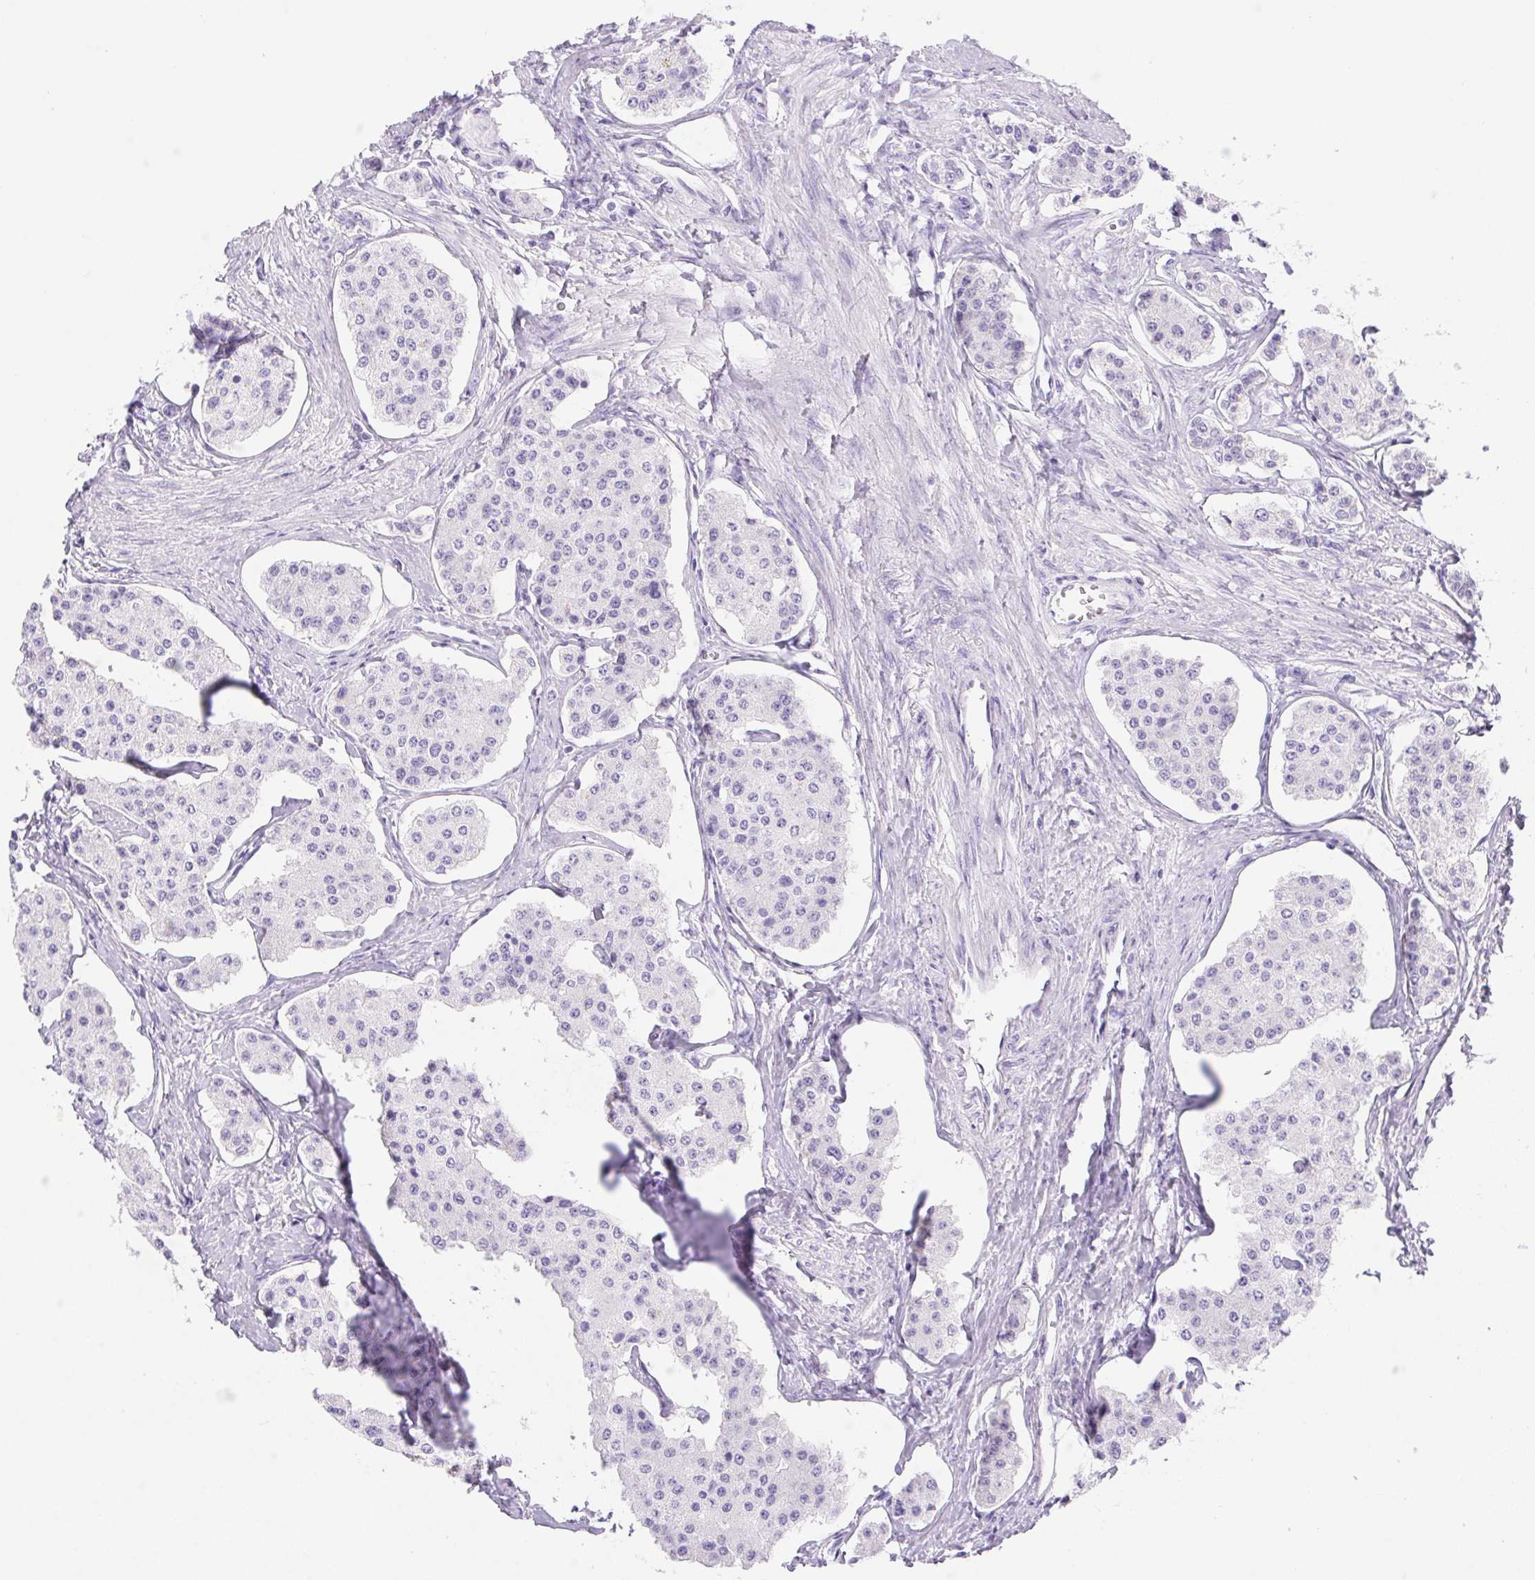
{"staining": {"intensity": "negative", "quantity": "none", "location": "none"}, "tissue": "carcinoid", "cell_type": "Tumor cells", "image_type": "cancer", "snomed": [{"axis": "morphology", "description": "Carcinoid, malignant, NOS"}, {"axis": "topography", "description": "Small intestine"}], "caption": "Immunohistochemical staining of human malignant carcinoid displays no significant staining in tumor cells. (DAB IHC visualized using brightfield microscopy, high magnification).", "gene": "PNLIP", "patient": {"sex": "female", "age": 65}}